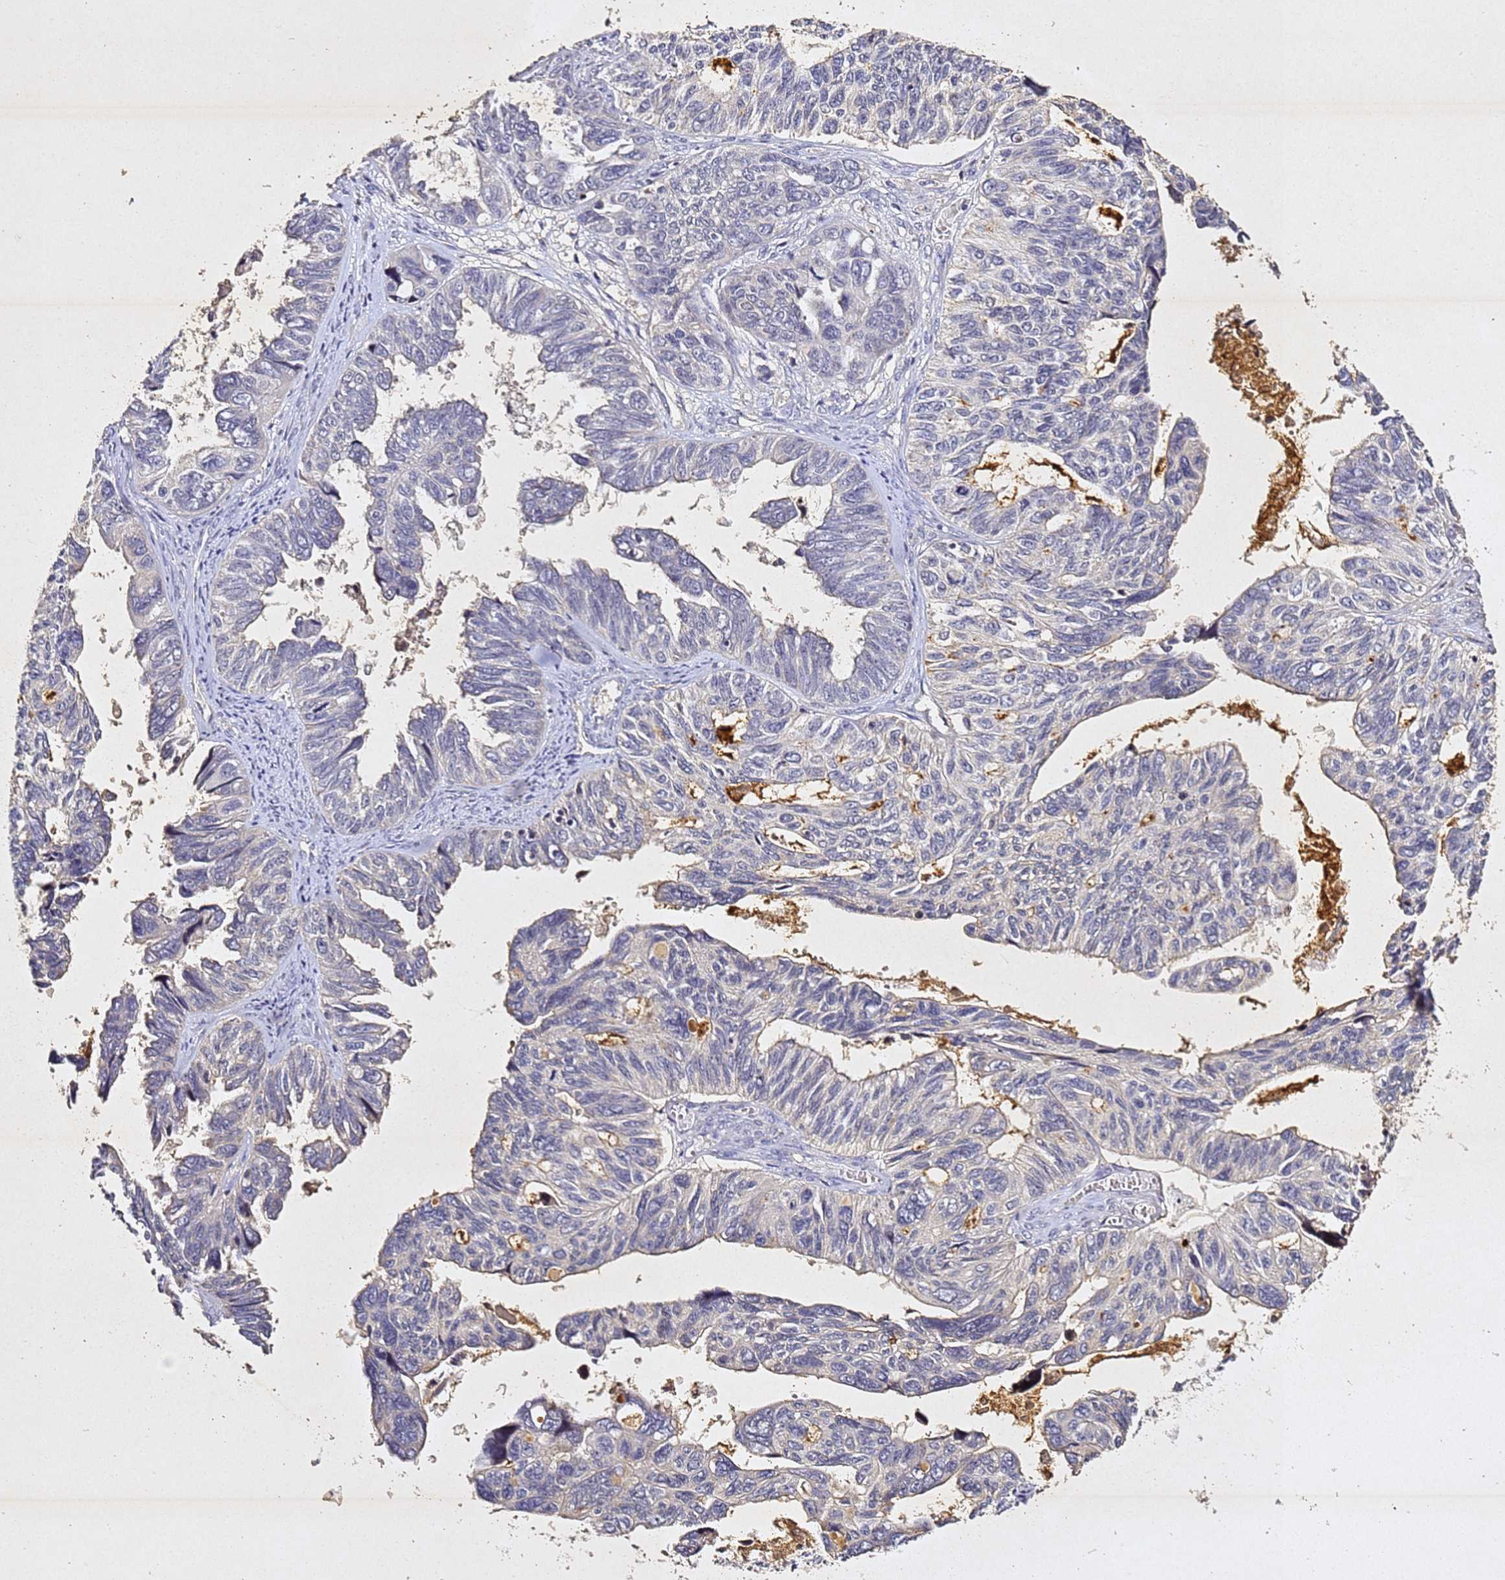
{"staining": {"intensity": "negative", "quantity": "none", "location": "none"}, "tissue": "ovarian cancer", "cell_type": "Tumor cells", "image_type": "cancer", "snomed": [{"axis": "morphology", "description": "Cystadenocarcinoma, serous, NOS"}, {"axis": "topography", "description": "Ovary"}], "caption": "Immunohistochemistry (IHC) image of ovarian cancer (serous cystadenocarcinoma) stained for a protein (brown), which displays no staining in tumor cells.", "gene": "SV2B", "patient": {"sex": "female", "age": 79}}